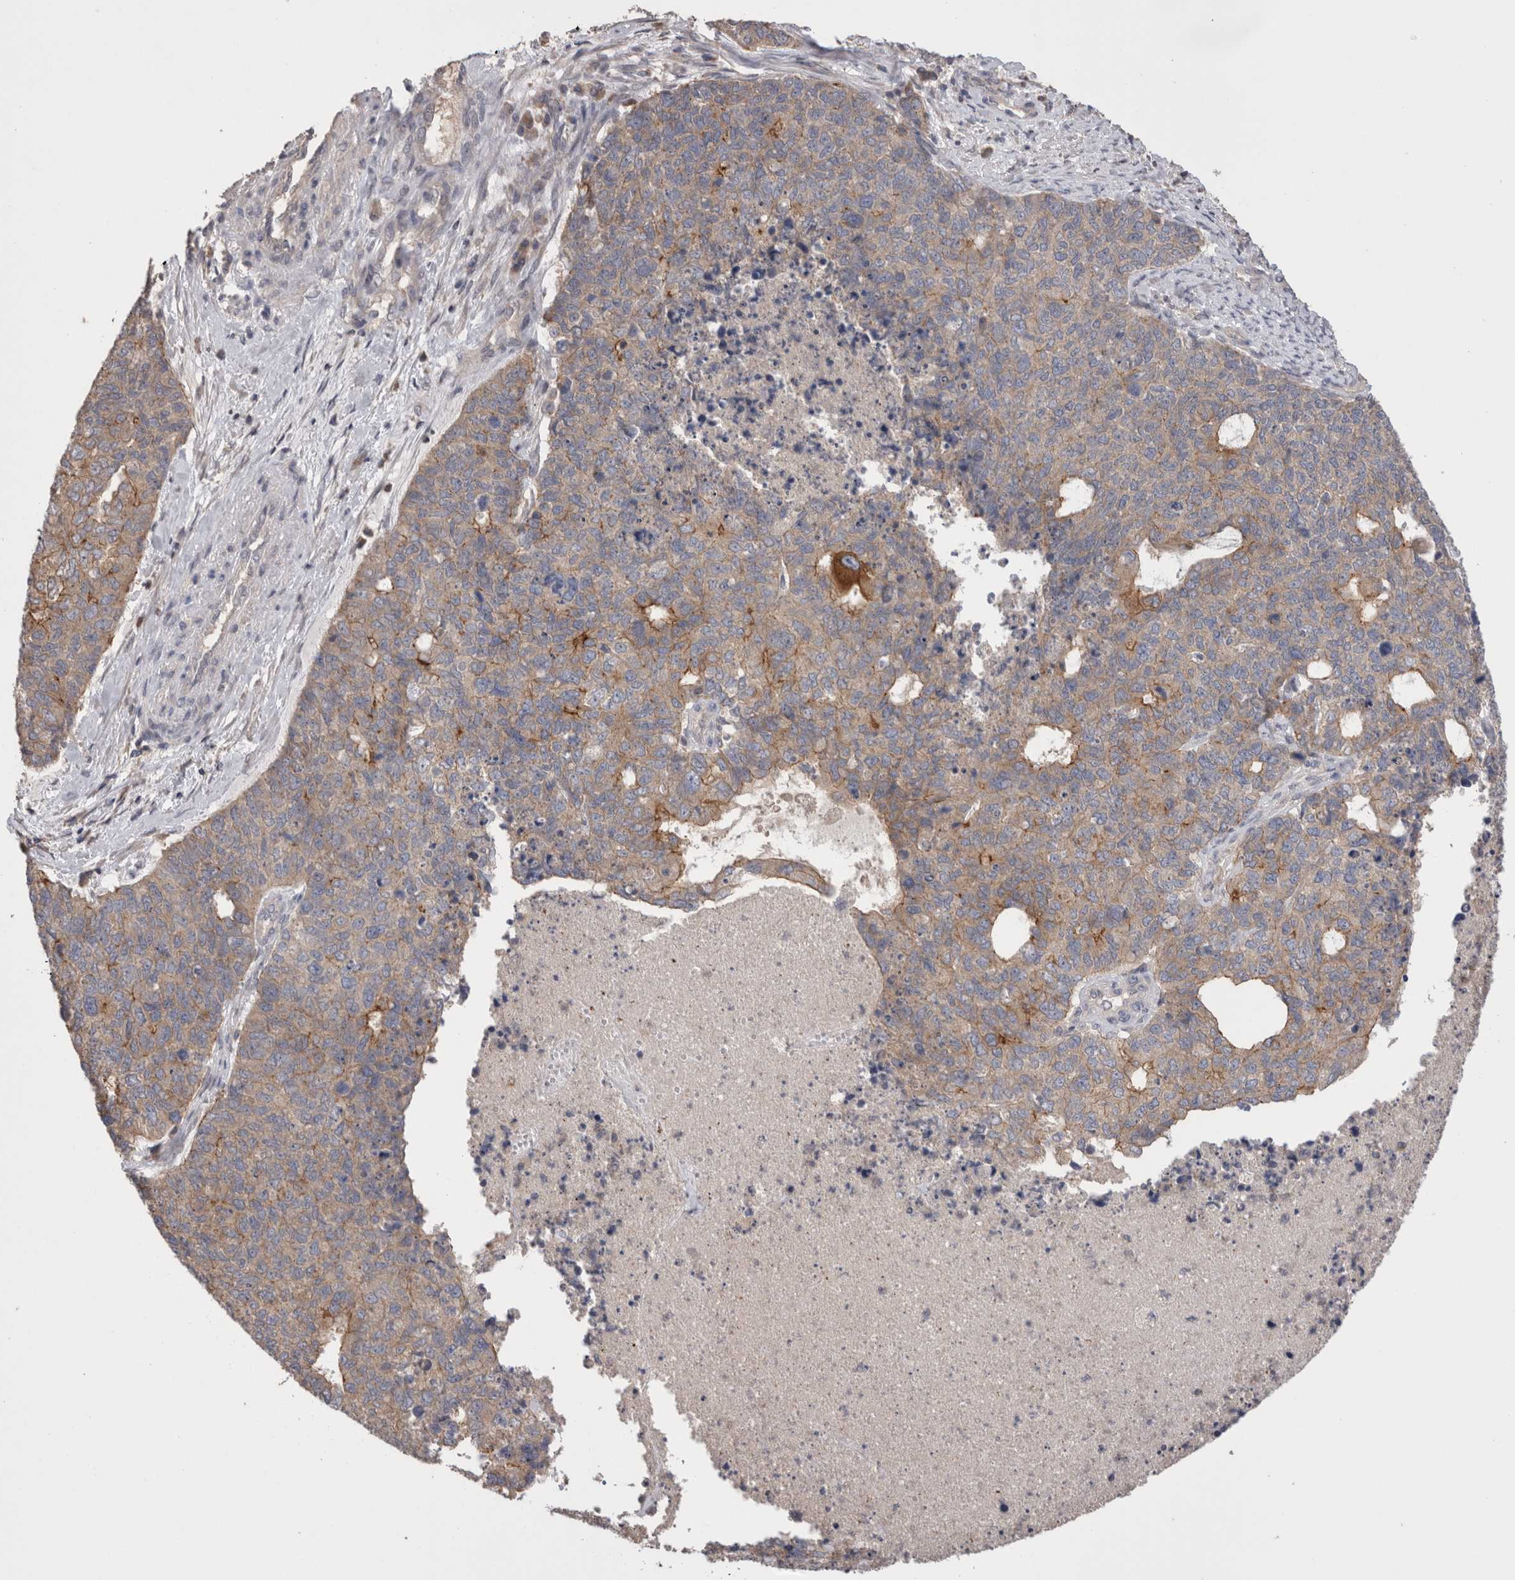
{"staining": {"intensity": "moderate", "quantity": ">75%", "location": "cytoplasmic/membranous"}, "tissue": "cervical cancer", "cell_type": "Tumor cells", "image_type": "cancer", "snomed": [{"axis": "morphology", "description": "Squamous cell carcinoma, NOS"}, {"axis": "topography", "description": "Cervix"}], "caption": "A histopathology image of human cervical squamous cell carcinoma stained for a protein exhibits moderate cytoplasmic/membranous brown staining in tumor cells. Using DAB (brown) and hematoxylin (blue) stains, captured at high magnification using brightfield microscopy.", "gene": "OTOR", "patient": {"sex": "female", "age": 63}}